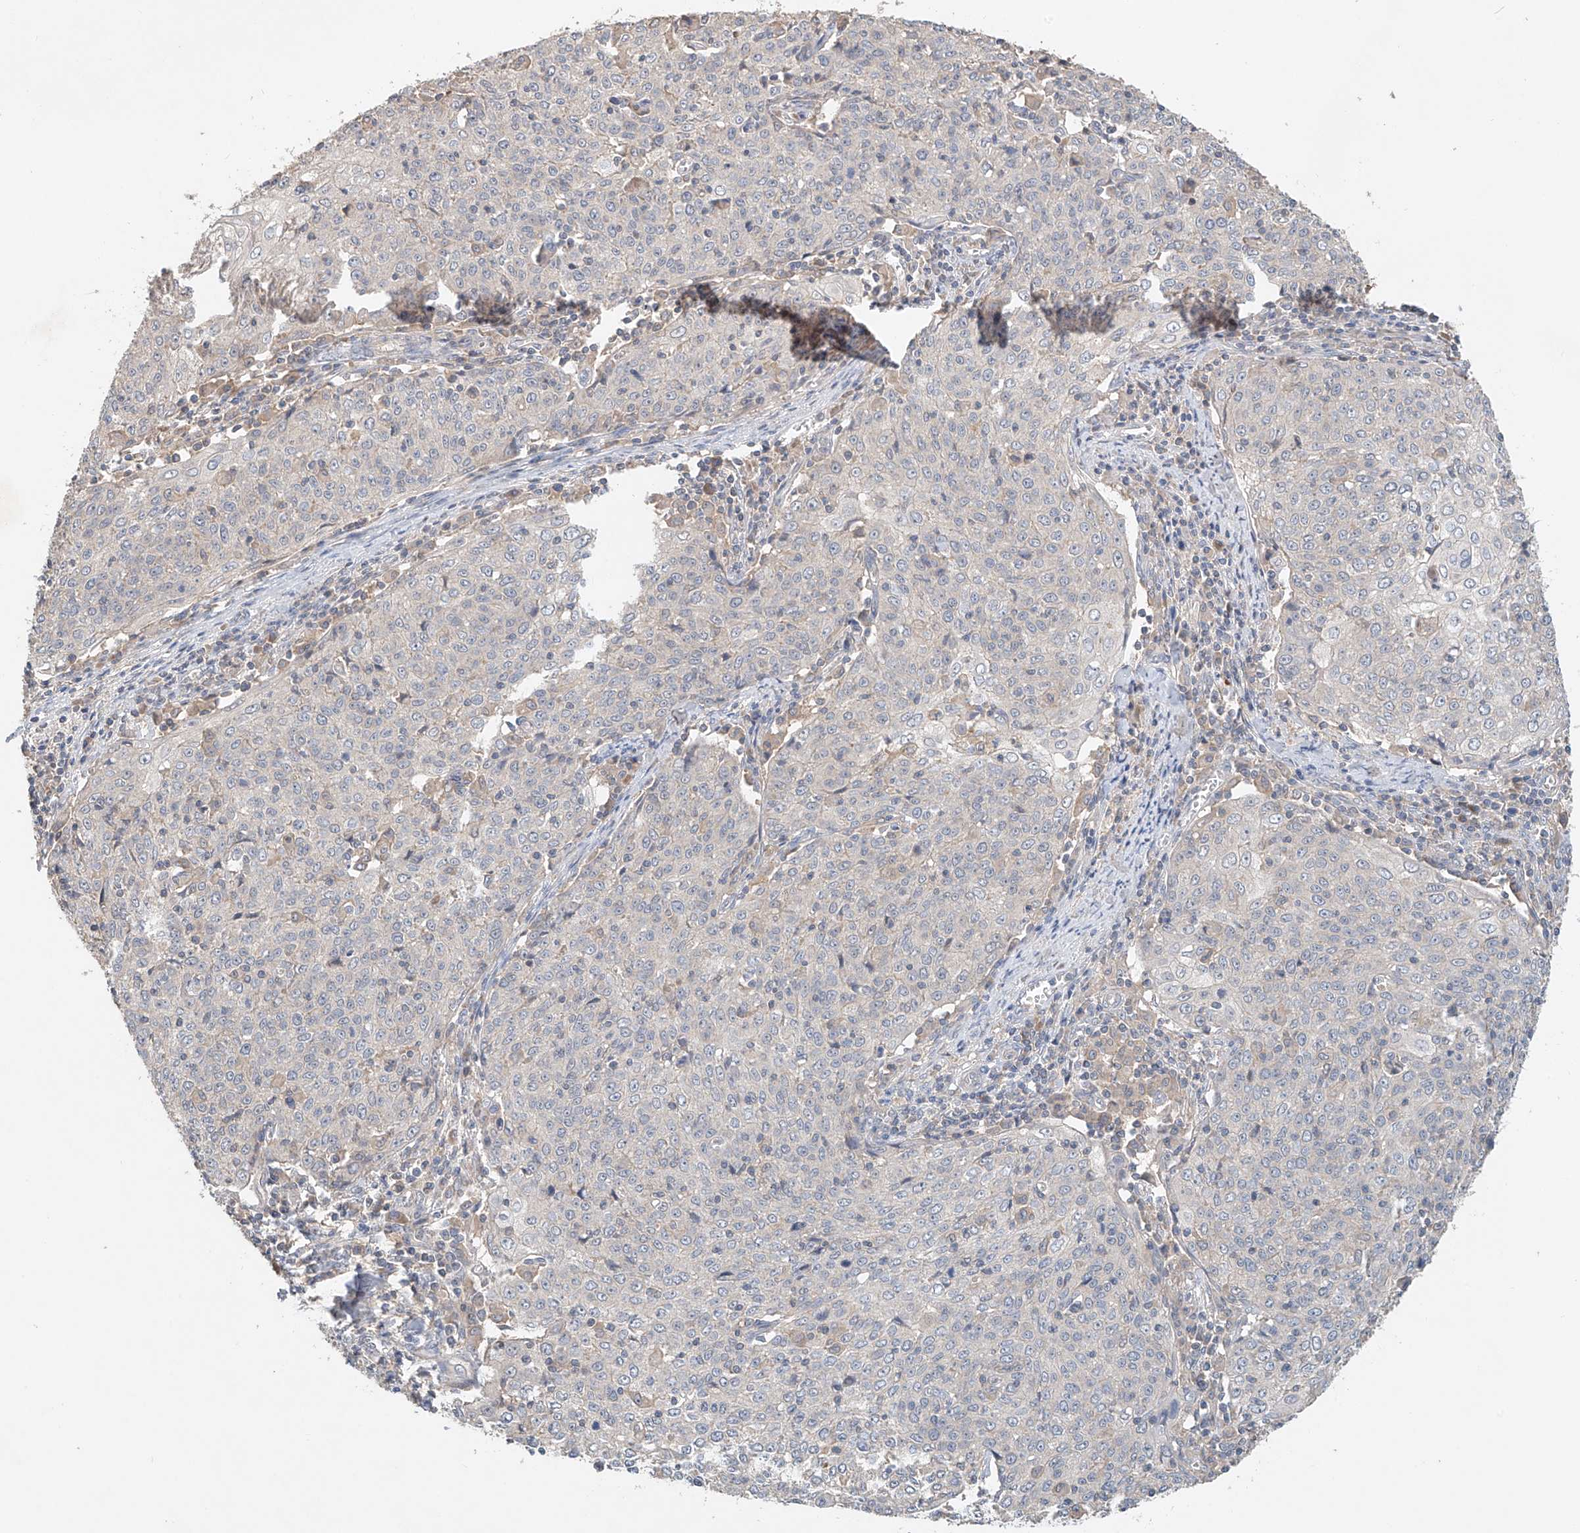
{"staining": {"intensity": "negative", "quantity": "none", "location": "none"}, "tissue": "cervical cancer", "cell_type": "Tumor cells", "image_type": "cancer", "snomed": [{"axis": "morphology", "description": "Squamous cell carcinoma, NOS"}, {"axis": "topography", "description": "Cervix"}], "caption": "DAB immunohistochemical staining of human squamous cell carcinoma (cervical) shows no significant expression in tumor cells. (DAB immunohistochemistry (IHC) with hematoxylin counter stain).", "gene": "GNB1L", "patient": {"sex": "female", "age": 48}}